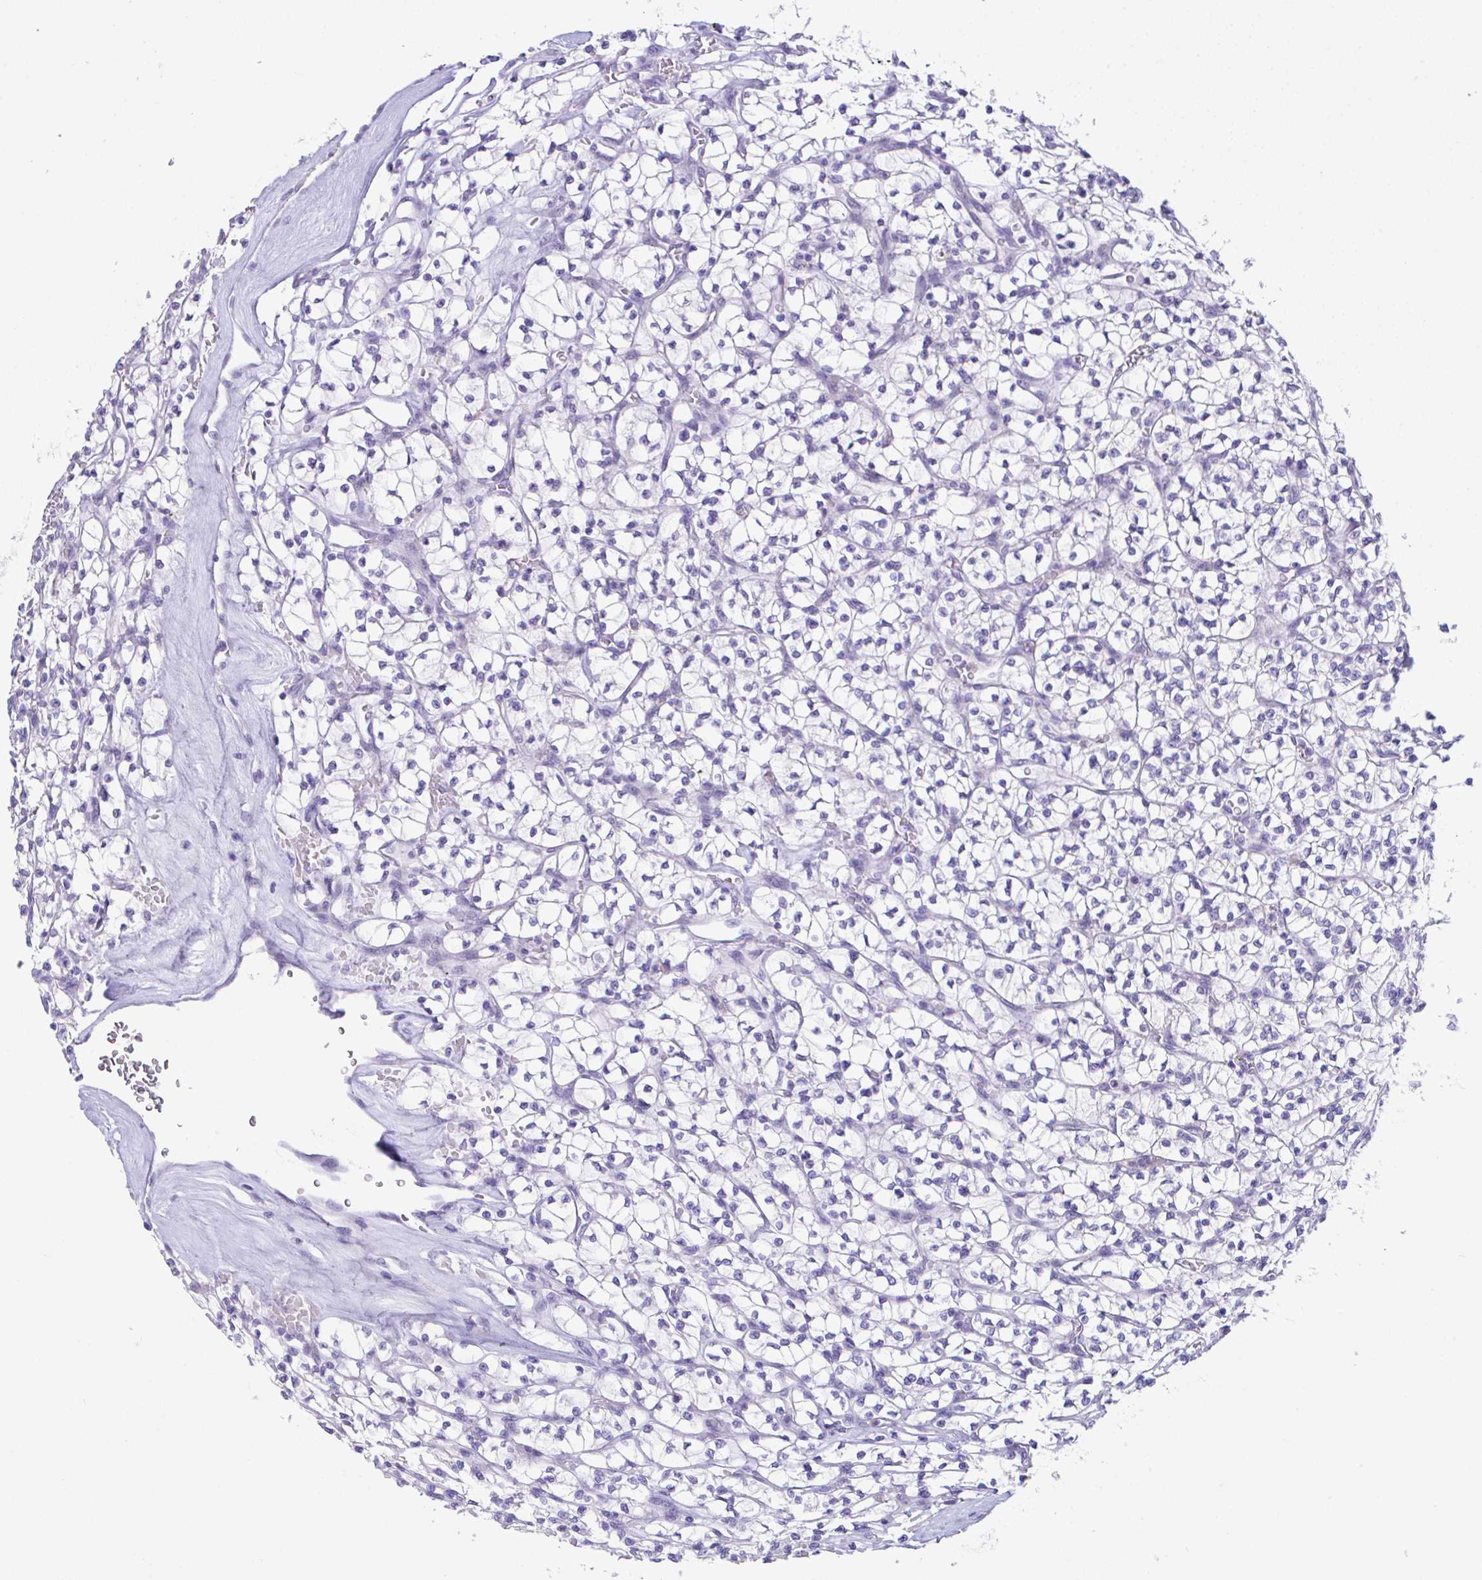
{"staining": {"intensity": "negative", "quantity": "none", "location": "none"}, "tissue": "renal cancer", "cell_type": "Tumor cells", "image_type": "cancer", "snomed": [{"axis": "morphology", "description": "Adenocarcinoma, NOS"}, {"axis": "topography", "description": "Kidney"}], "caption": "This is a photomicrograph of immunohistochemistry (IHC) staining of adenocarcinoma (renal), which shows no expression in tumor cells.", "gene": "HOXB4", "patient": {"sex": "female", "age": 64}}